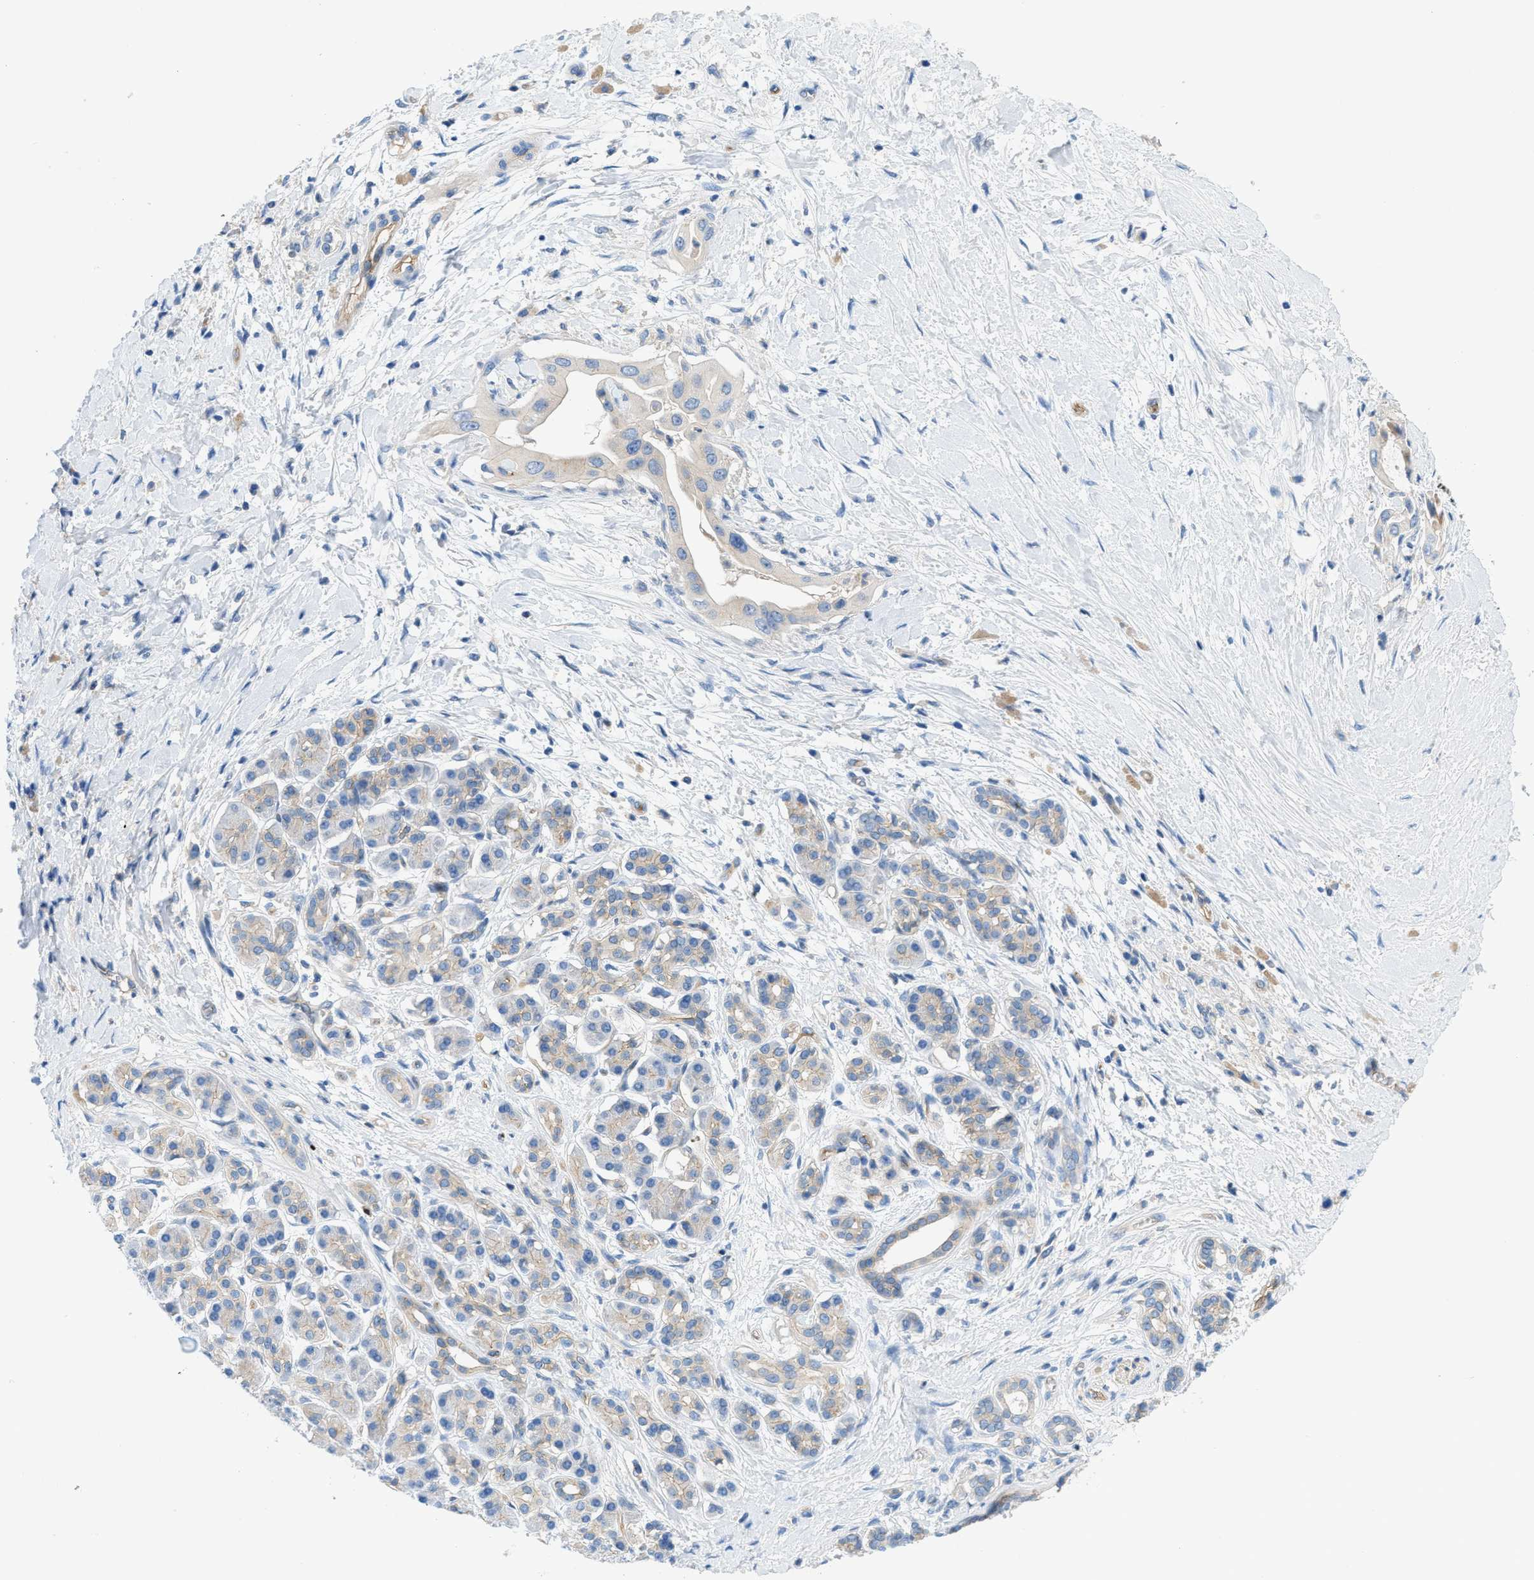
{"staining": {"intensity": "weak", "quantity": "25%-75%", "location": "cytoplasmic/membranous"}, "tissue": "pancreatic cancer", "cell_type": "Tumor cells", "image_type": "cancer", "snomed": [{"axis": "morphology", "description": "Adenocarcinoma, NOS"}, {"axis": "topography", "description": "Pancreas"}], "caption": "The photomicrograph displays a brown stain indicating the presence of a protein in the cytoplasmic/membranous of tumor cells in adenocarcinoma (pancreatic).", "gene": "ORAI1", "patient": {"sex": "male", "age": 55}}